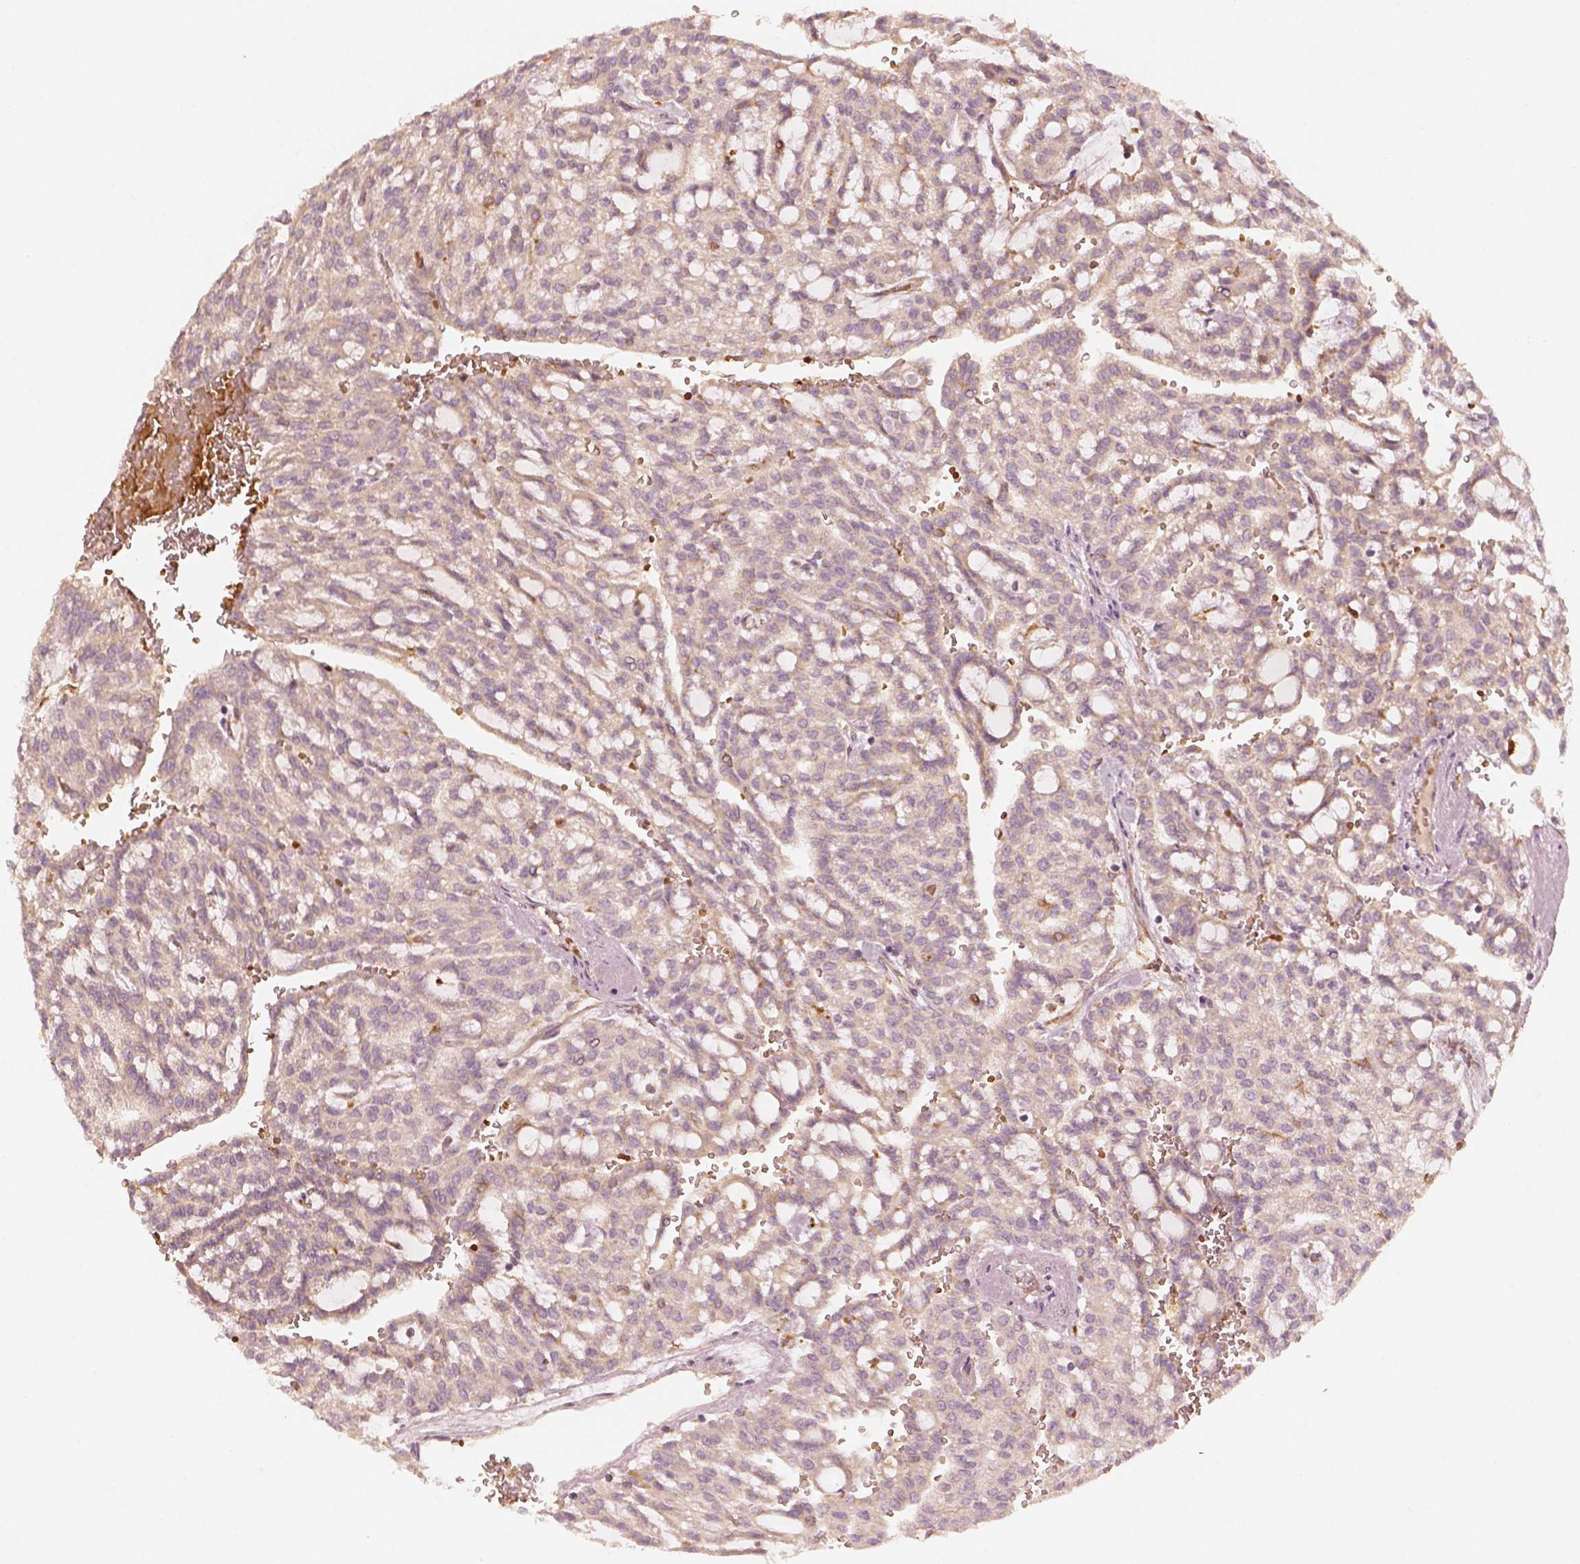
{"staining": {"intensity": "negative", "quantity": "none", "location": "none"}, "tissue": "renal cancer", "cell_type": "Tumor cells", "image_type": "cancer", "snomed": [{"axis": "morphology", "description": "Adenocarcinoma, NOS"}, {"axis": "topography", "description": "Kidney"}], "caption": "This is a histopathology image of immunohistochemistry staining of renal adenocarcinoma, which shows no positivity in tumor cells.", "gene": "FSCN1", "patient": {"sex": "male", "age": 63}}